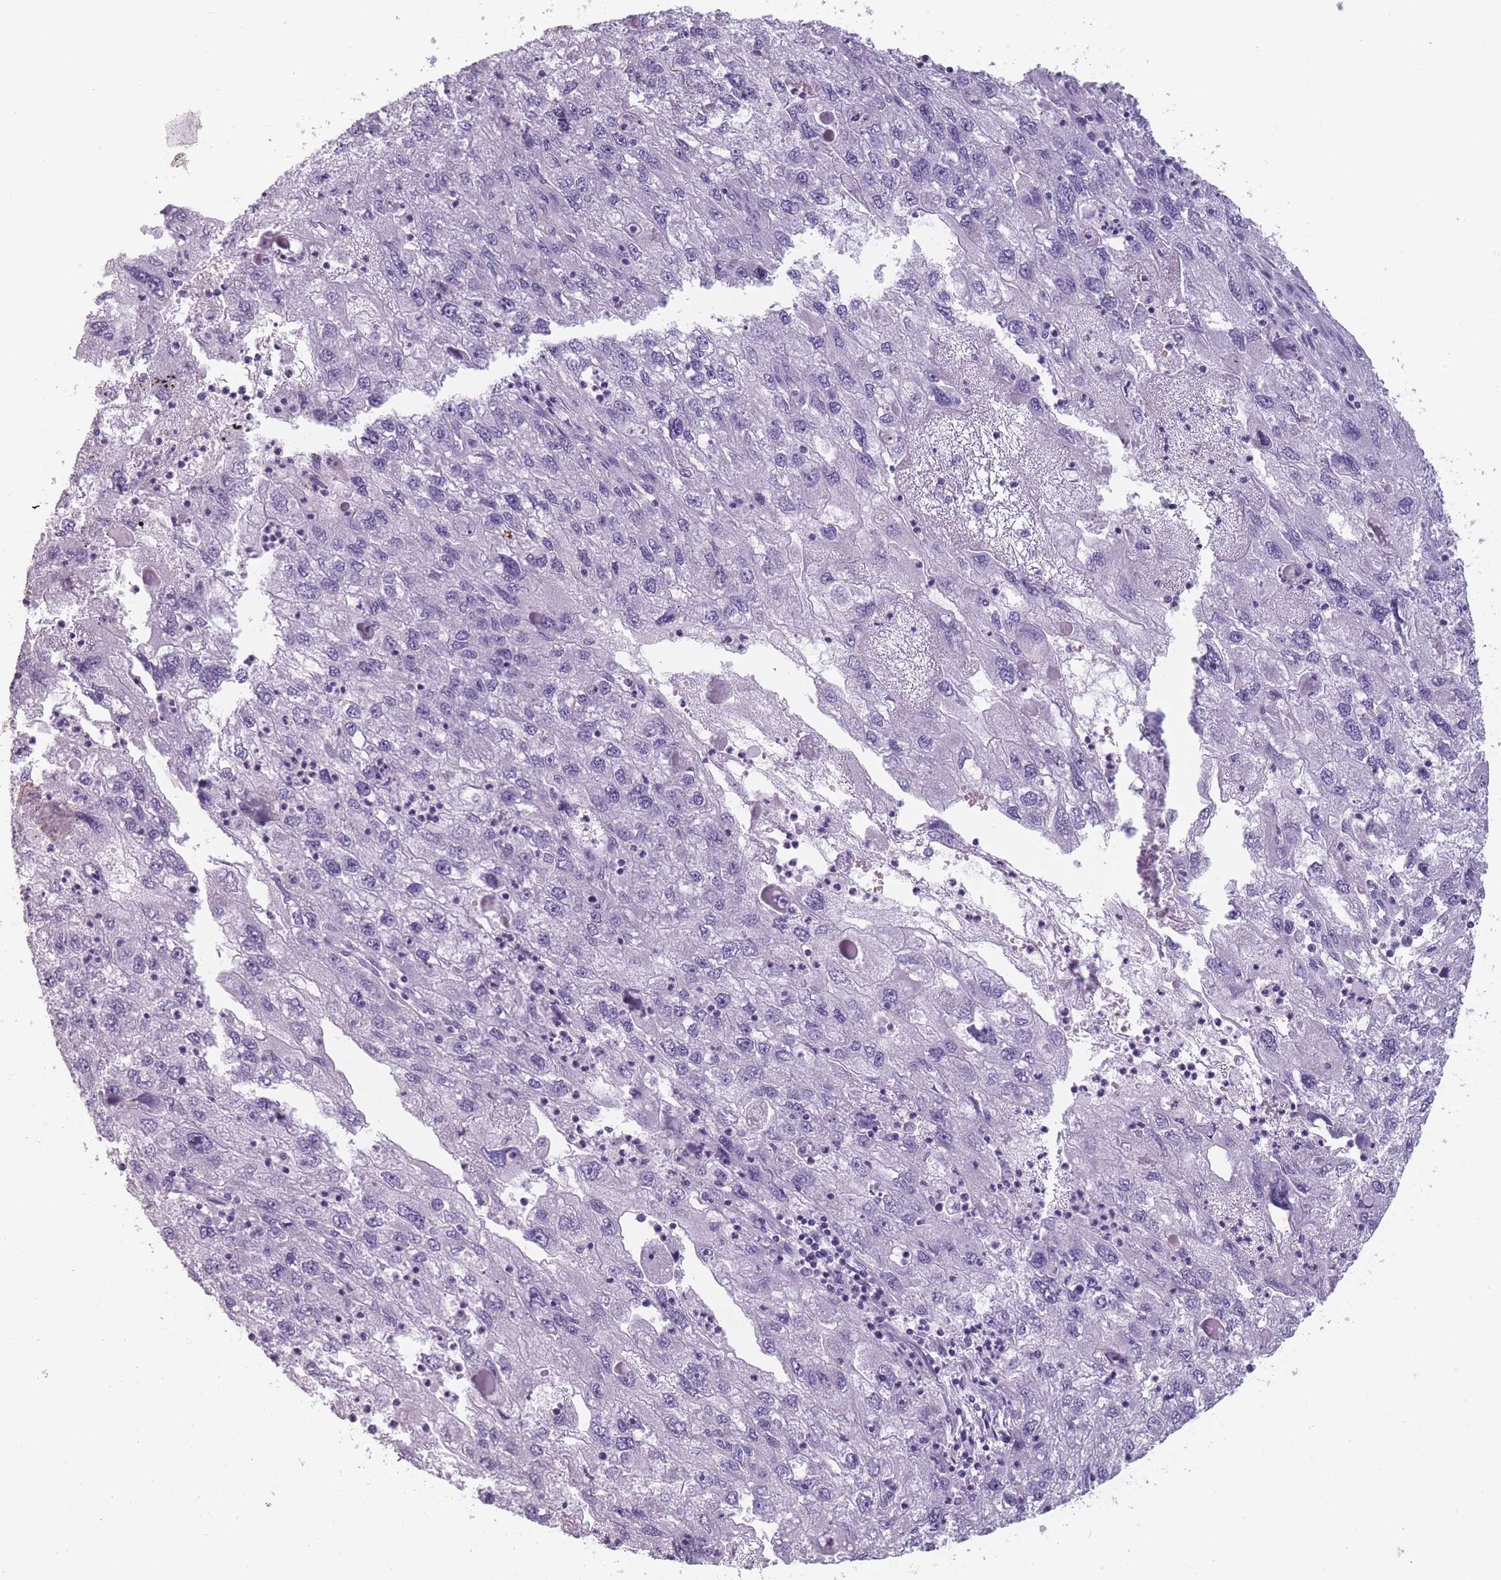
{"staining": {"intensity": "negative", "quantity": "none", "location": "none"}, "tissue": "endometrial cancer", "cell_type": "Tumor cells", "image_type": "cancer", "snomed": [{"axis": "morphology", "description": "Adenocarcinoma, NOS"}, {"axis": "topography", "description": "Endometrium"}], "caption": "This is an immunohistochemistry (IHC) histopathology image of human endometrial adenocarcinoma. There is no positivity in tumor cells.", "gene": "PPFIA3", "patient": {"sex": "female", "age": 49}}